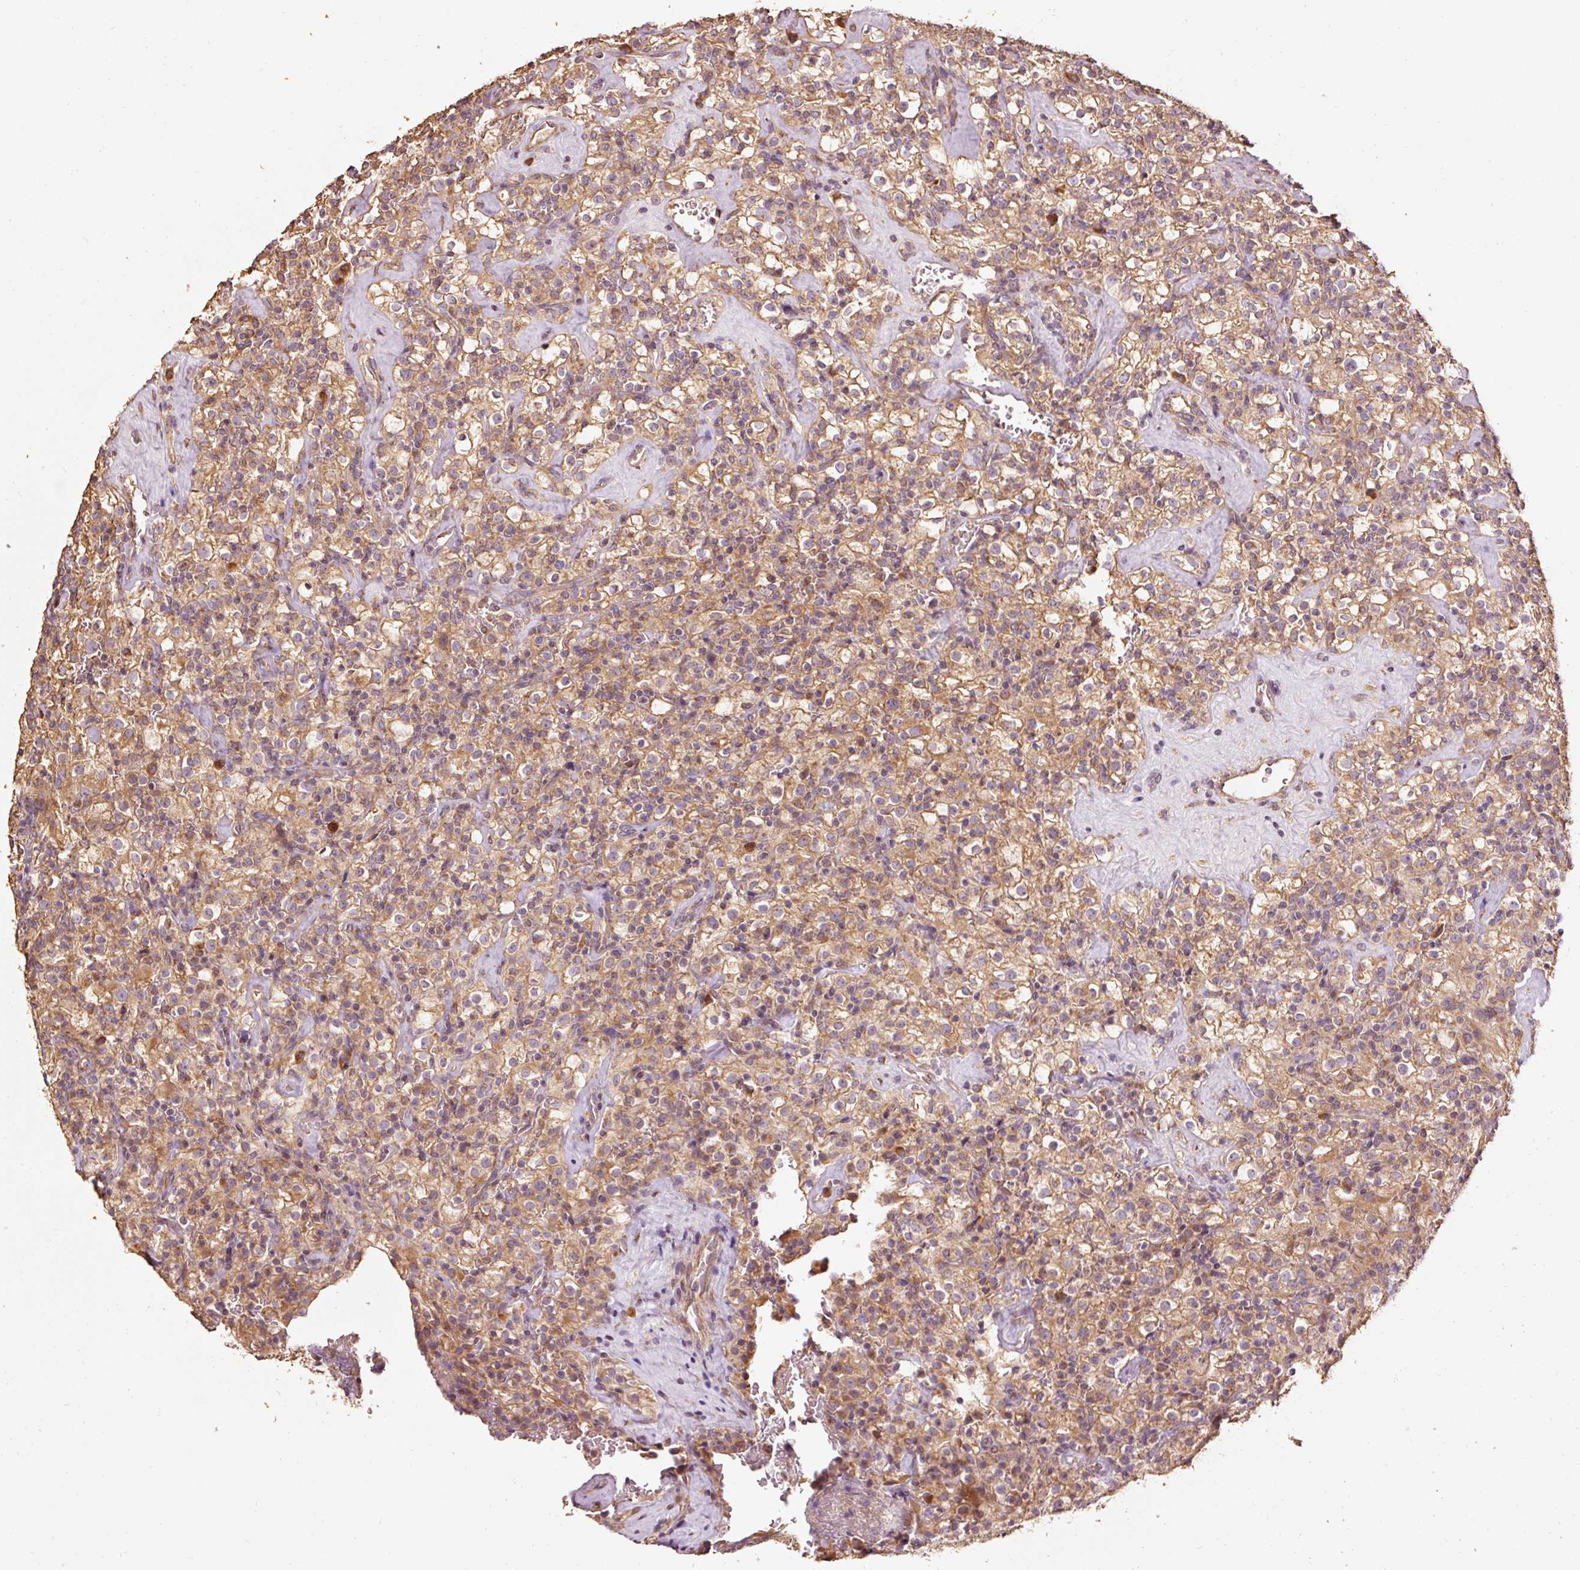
{"staining": {"intensity": "moderate", "quantity": ">75%", "location": "cytoplasmic/membranous"}, "tissue": "renal cancer", "cell_type": "Tumor cells", "image_type": "cancer", "snomed": [{"axis": "morphology", "description": "Adenocarcinoma, NOS"}, {"axis": "topography", "description": "Kidney"}], "caption": "Protein expression analysis of human adenocarcinoma (renal) reveals moderate cytoplasmic/membranous expression in about >75% of tumor cells.", "gene": "EFHC1", "patient": {"sex": "female", "age": 74}}